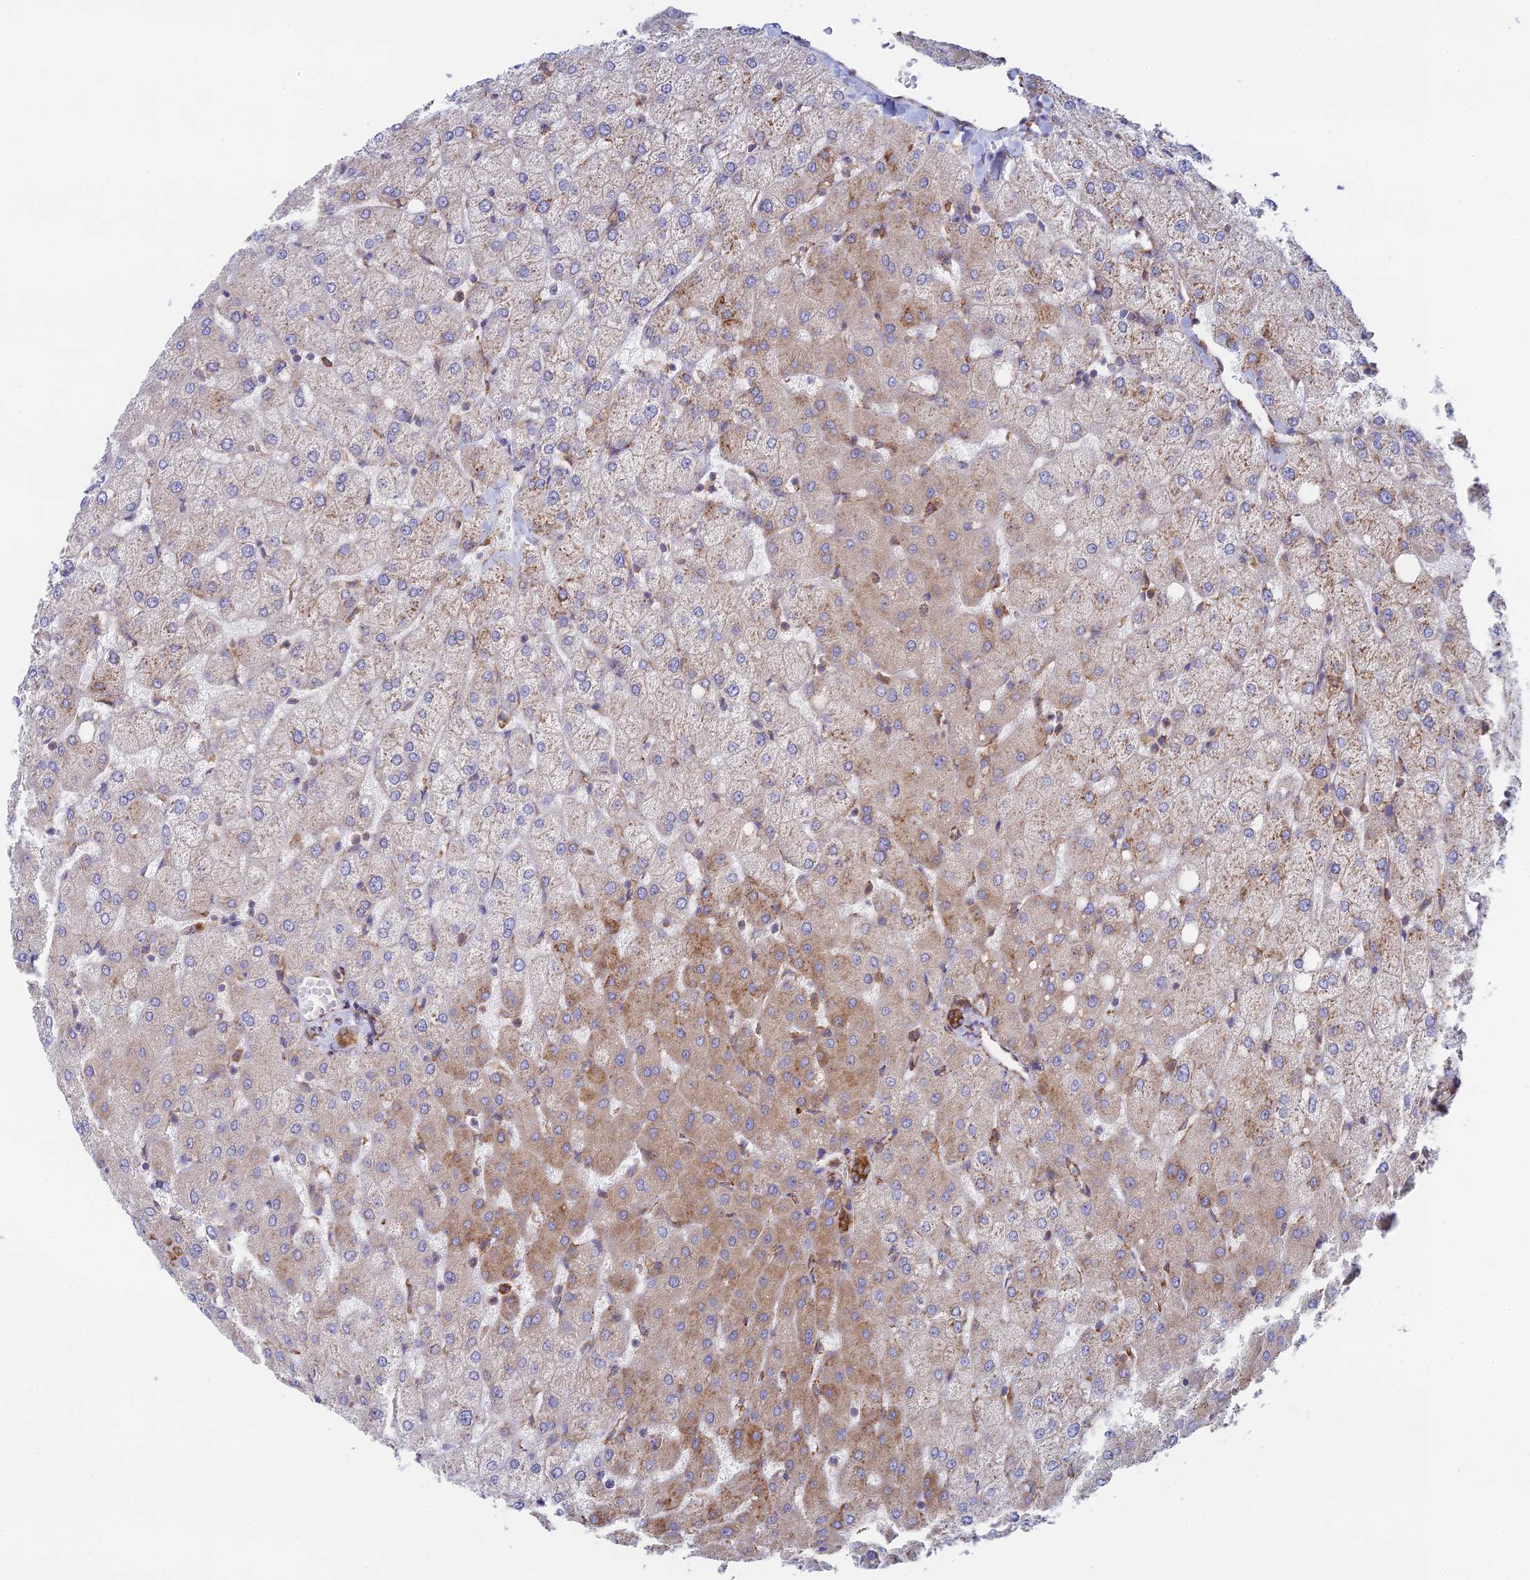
{"staining": {"intensity": "strong", "quantity": ">75%", "location": "cytoplasmic/membranous"}, "tissue": "liver", "cell_type": "Cholangiocytes", "image_type": "normal", "snomed": [{"axis": "morphology", "description": "Normal tissue, NOS"}, {"axis": "topography", "description": "Liver"}], "caption": "IHC photomicrograph of benign liver stained for a protein (brown), which displays high levels of strong cytoplasmic/membranous staining in about >75% of cholangiocytes.", "gene": "CCDC69", "patient": {"sex": "female", "age": 54}}